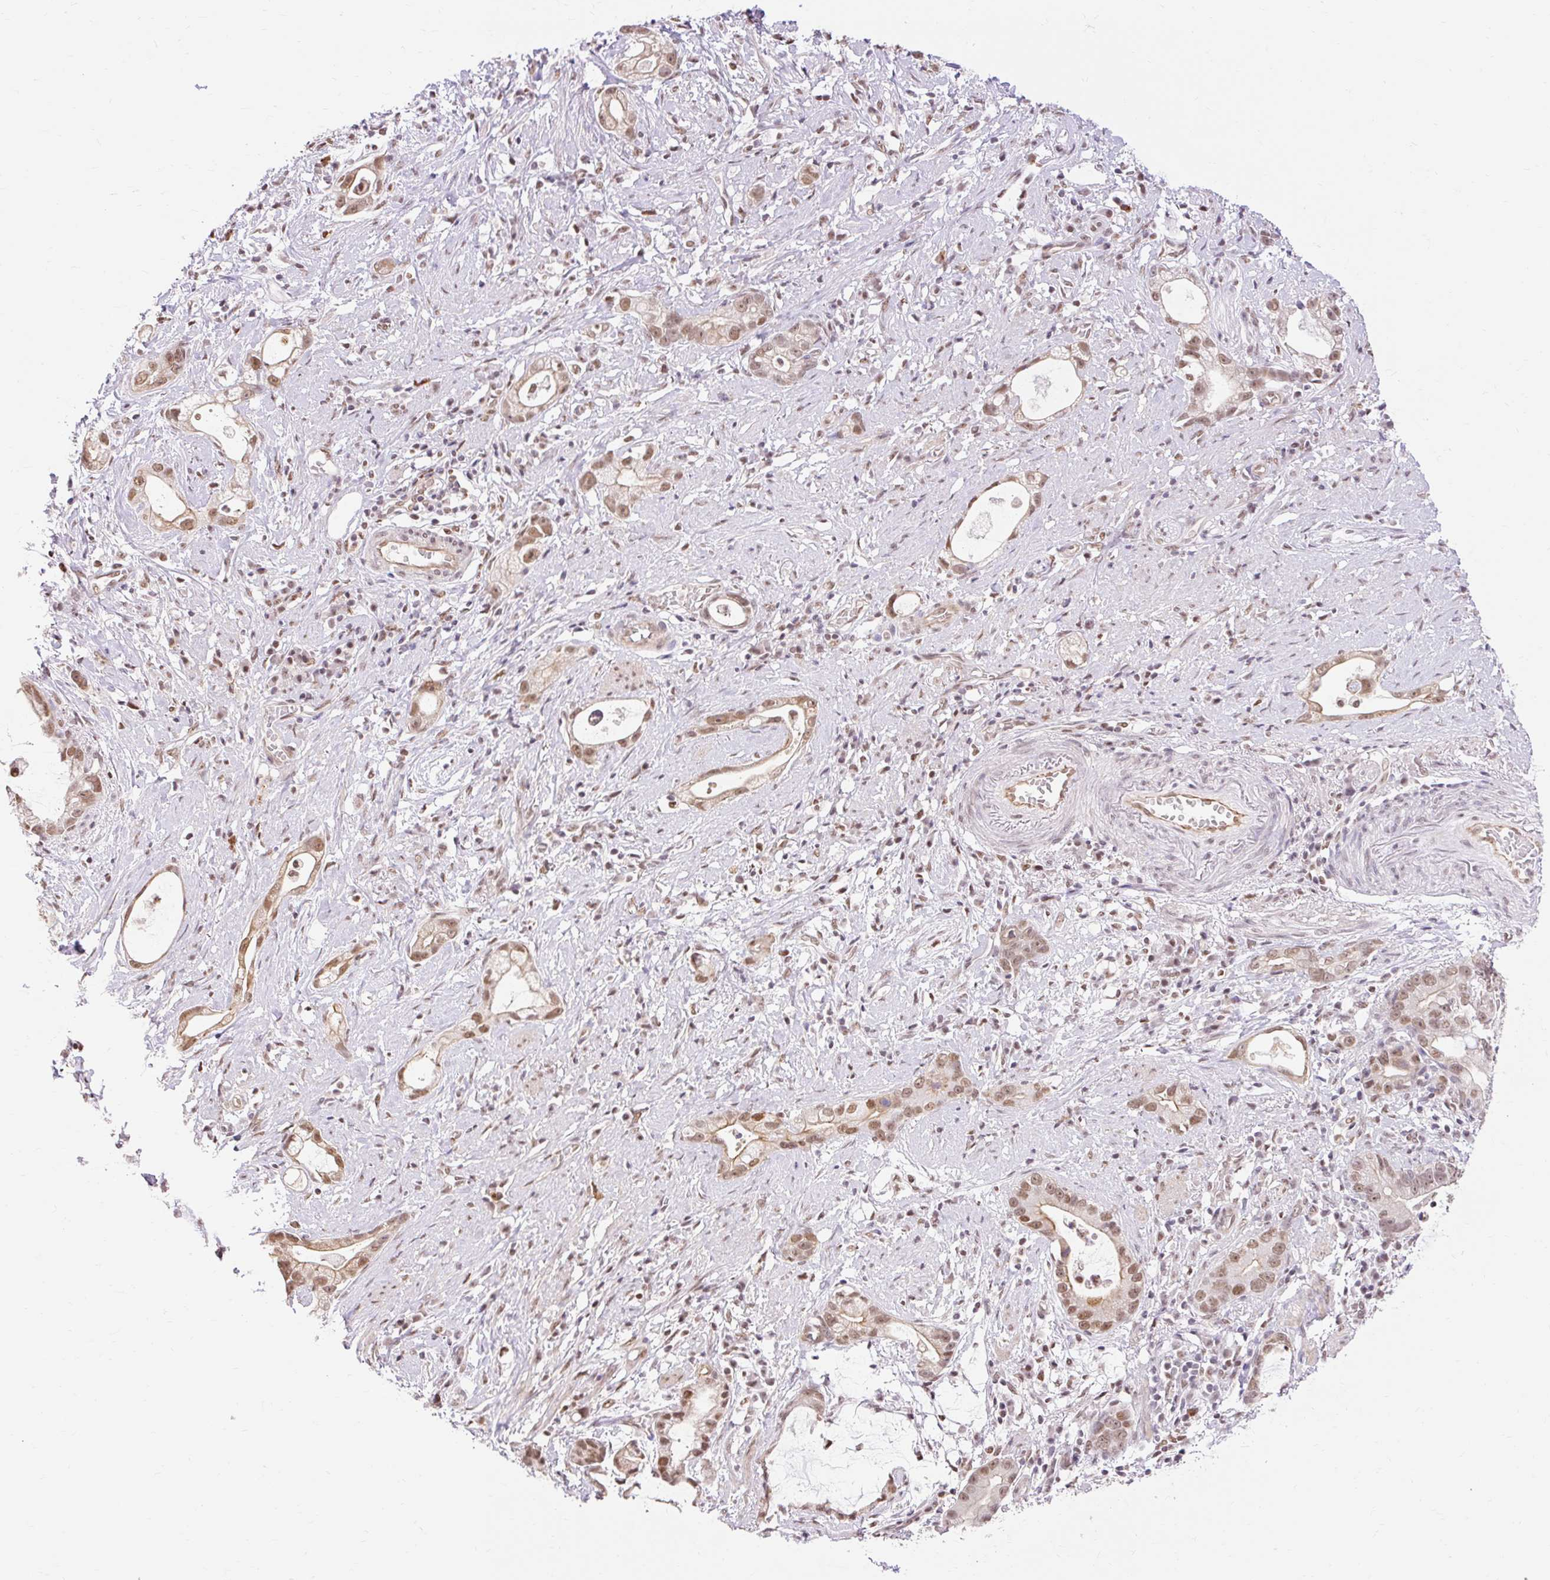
{"staining": {"intensity": "moderate", "quantity": ">75%", "location": "cytoplasmic/membranous,nuclear"}, "tissue": "stomach cancer", "cell_type": "Tumor cells", "image_type": "cancer", "snomed": [{"axis": "morphology", "description": "Adenocarcinoma, NOS"}, {"axis": "topography", "description": "Stomach"}], "caption": "The image reveals a brown stain indicating the presence of a protein in the cytoplasmic/membranous and nuclear of tumor cells in stomach cancer (adenocarcinoma). (DAB IHC, brown staining for protein, blue staining for nuclei).", "gene": "NPIPB12", "patient": {"sex": "male", "age": 55}}